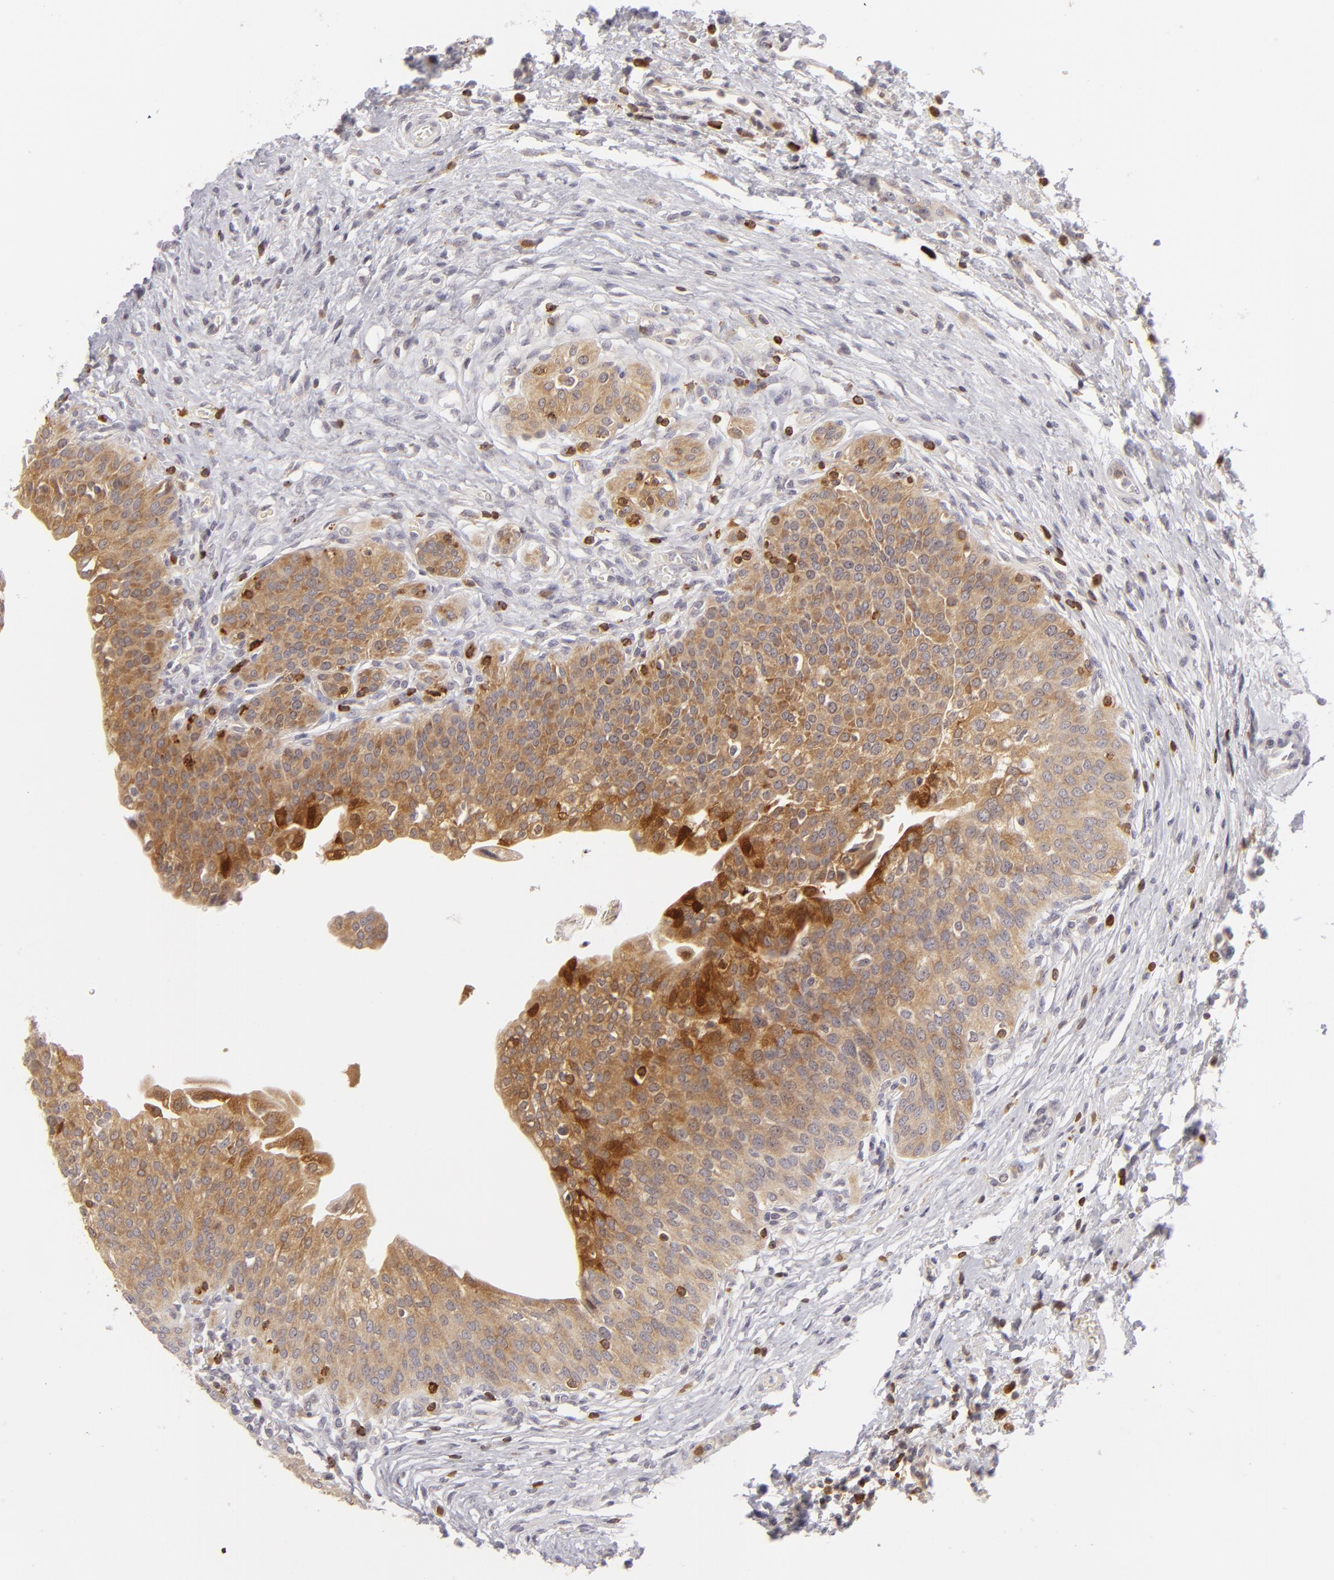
{"staining": {"intensity": "moderate", "quantity": ">75%", "location": "cytoplasmic/membranous"}, "tissue": "urinary bladder", "cell_type": "Urothelial cells", "image_type": "normal", "snomed": [{"axis": "morphology", "description": "Normal tissue, NOS"}, {"axis": "topography", "description": "Smooth muscle"}, {"axis": "topography", "description": "Urinary bladder"}], "caption": "Urothelial cells demonstrate medium levels of moderate cytoplasmic/membranous positivity in about >75% of cells in normal human urinary bladder.", "gene": "APOBEC3G", "patient": {"sex": "male", "age": 35}}